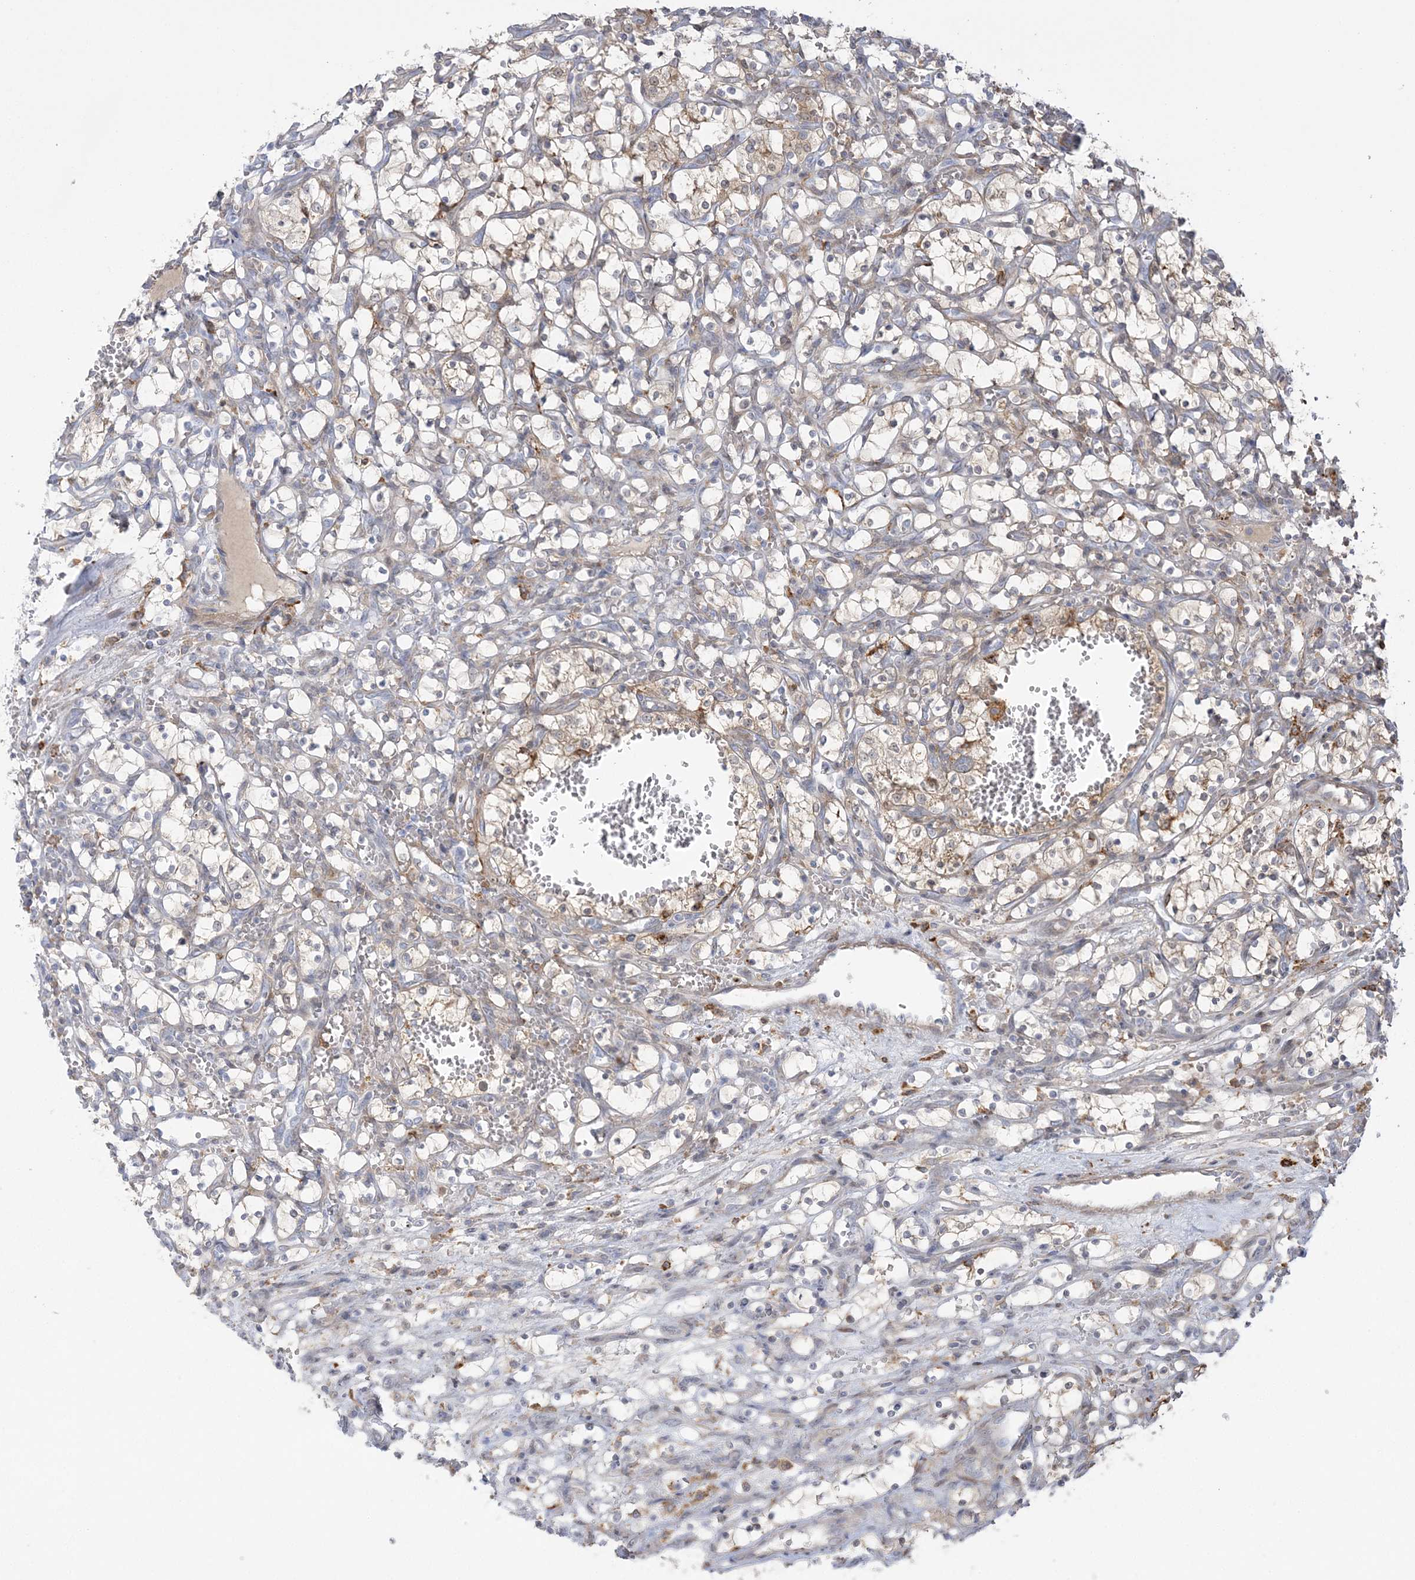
{"staining": {"intensity": "moderate", "quantity": "<25%", "location": "cytoplasmic/membranous"}, "tissue": "renal cancer", "cell_type": "Tumor cells", "image_type": "cancer", "snomed": [{"axis": "morphology", "description": "Adenocarcinoma, NOS"}, {"axis": "topography", "description": "Kidney"}], "caption": "DAB immunohistochemical staining of renal cancer (adenocarcinoma) exhibits moderate cytoplasmic/membranous protein positivity in approximately <25% of tumor cells.", "gene": "HAAO", "patient": {"sex": "female", "age": 69}}